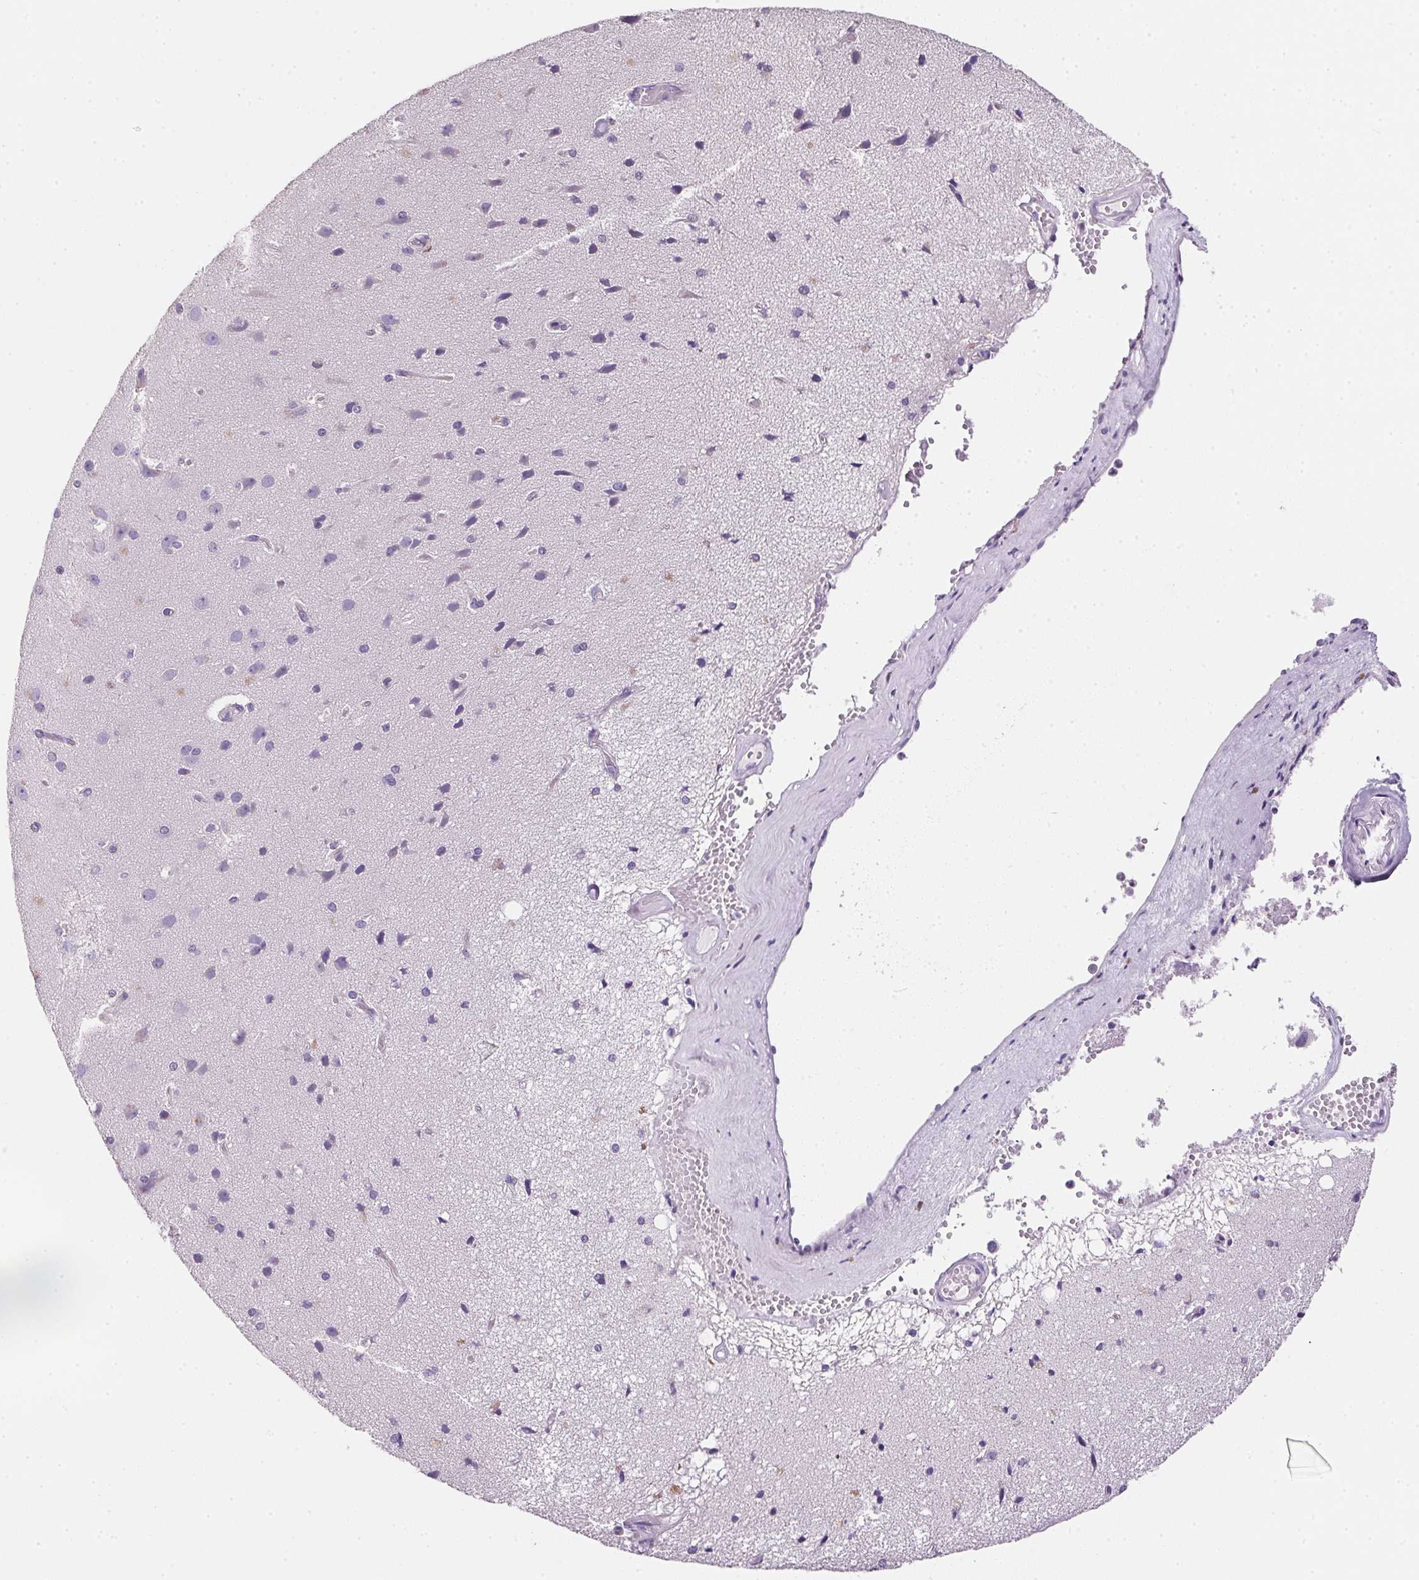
{"staining": {"intensity": "negative", "quantity": "none", "location": "none"}, "tissue": "cerebral cortex", "cell_type": "Endothelial cells", "image_type": "normal", "snomed": [{"axis": "morphology", "description": "Normal tissue, NOS"}, {"axis": "morphology", "description": "Glioma, malignant, High grade"}, {"axis": "topography", "description": "Cerebral cortex"}], "caption": "Immunohistochemistry (IHC) image of unremarkable human cerebral cortex stained for a protein (brown), which exhibits no positivity in endothelial cells.", "gene": "AQP5", "patient": {"sex": "male", "age": 71}}